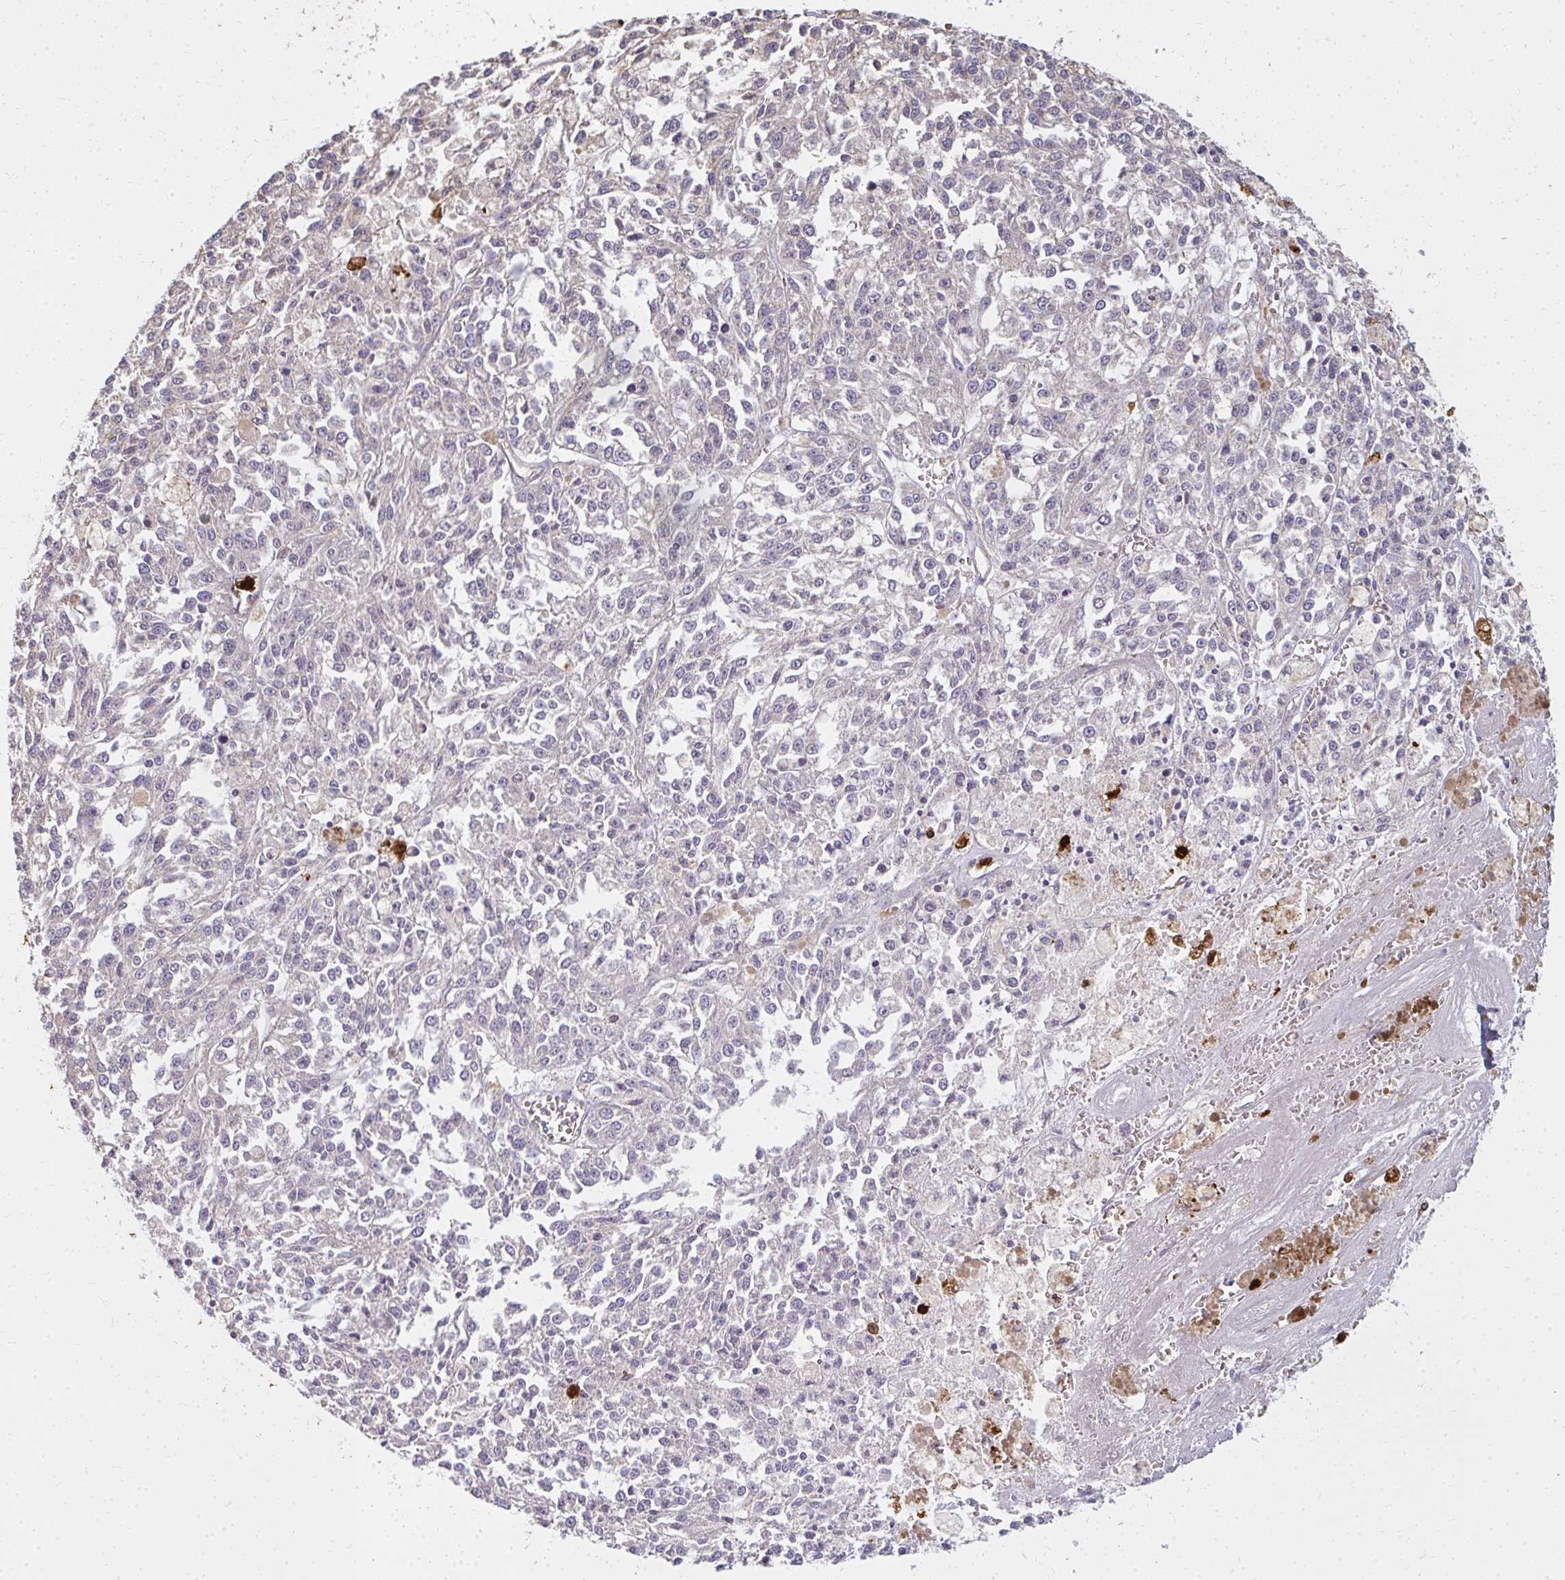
{"staining": {"intensity": "negative", "quantity": "none", "location": "none"}, "tissue": "melanoma", "cell_type": "Tumor cells", "image_type": "cancer", "snomed": [{"axis": "morphology", "description": "Malignant melanoma, NOS"}, {"axis": "topography", "description": "Skin"}], "caption": "Human melanoma stained for a protein using IHC exhibits no expression in tumor cells.", "gene": "CNTRL", "patient": {"sex": "female", "age": 64}}